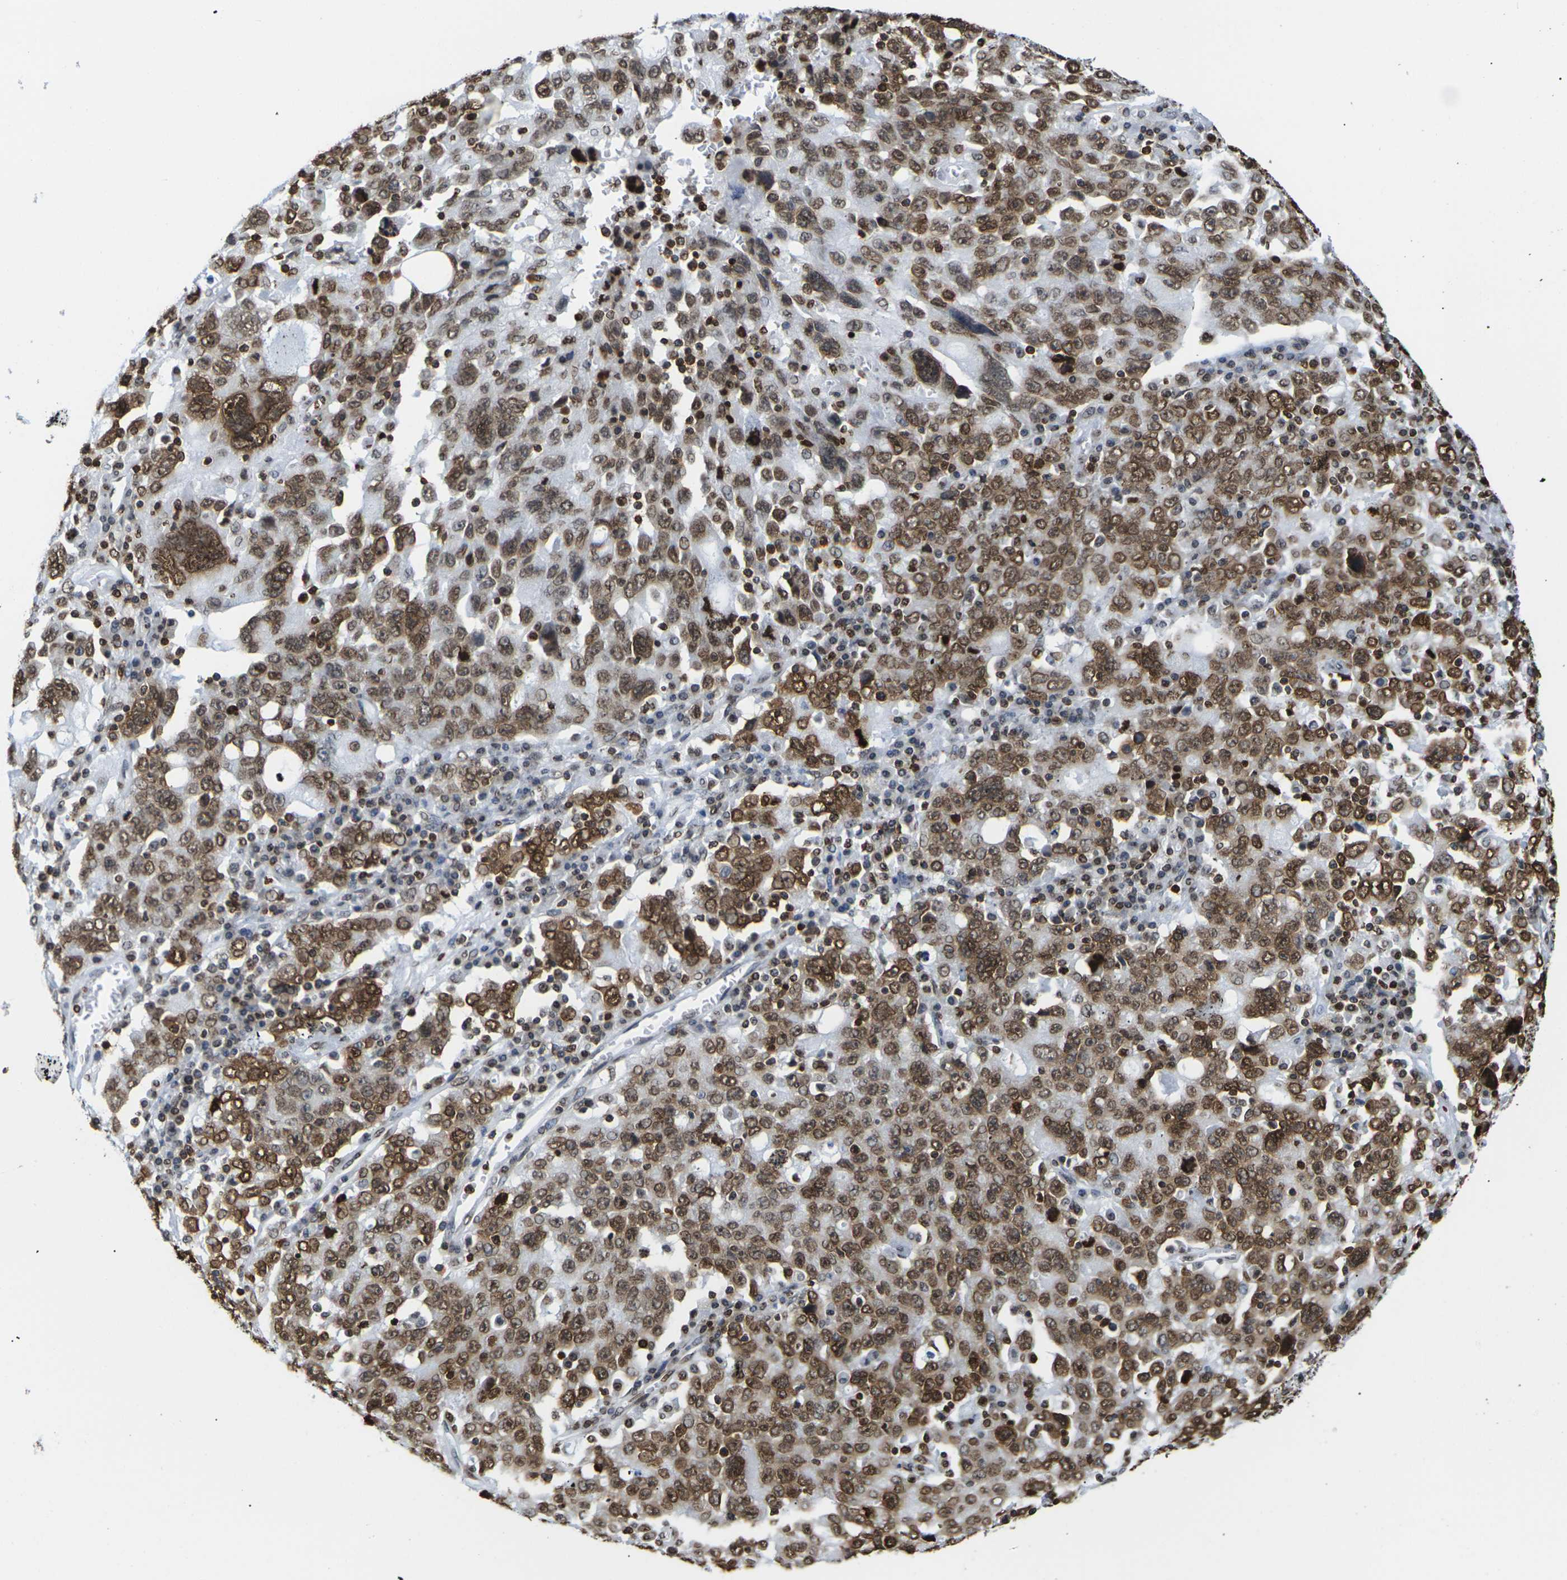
{"staining": {"intensity": "moderate", "quantity": ">75%", "location": "cytoplasmic/membranous,nuclear"}, "tissue": "ovarian cancer", "cell_type": "Tumor cells", "image_type": "cancer", "snomed": [{"axis": "morphology", "description": "Carcinoma, endometroid"}, {"axis": "topography", "description": "Ovary"}], "caption": "Protein staining reveals moderate cytoplasmic/membranous and nuclear positivity in approximately >75% of tumor cells in ovarian endometroid carcinoma.", "gene": "H2AC21", "patient": {"sex": "female", "age": 62}}